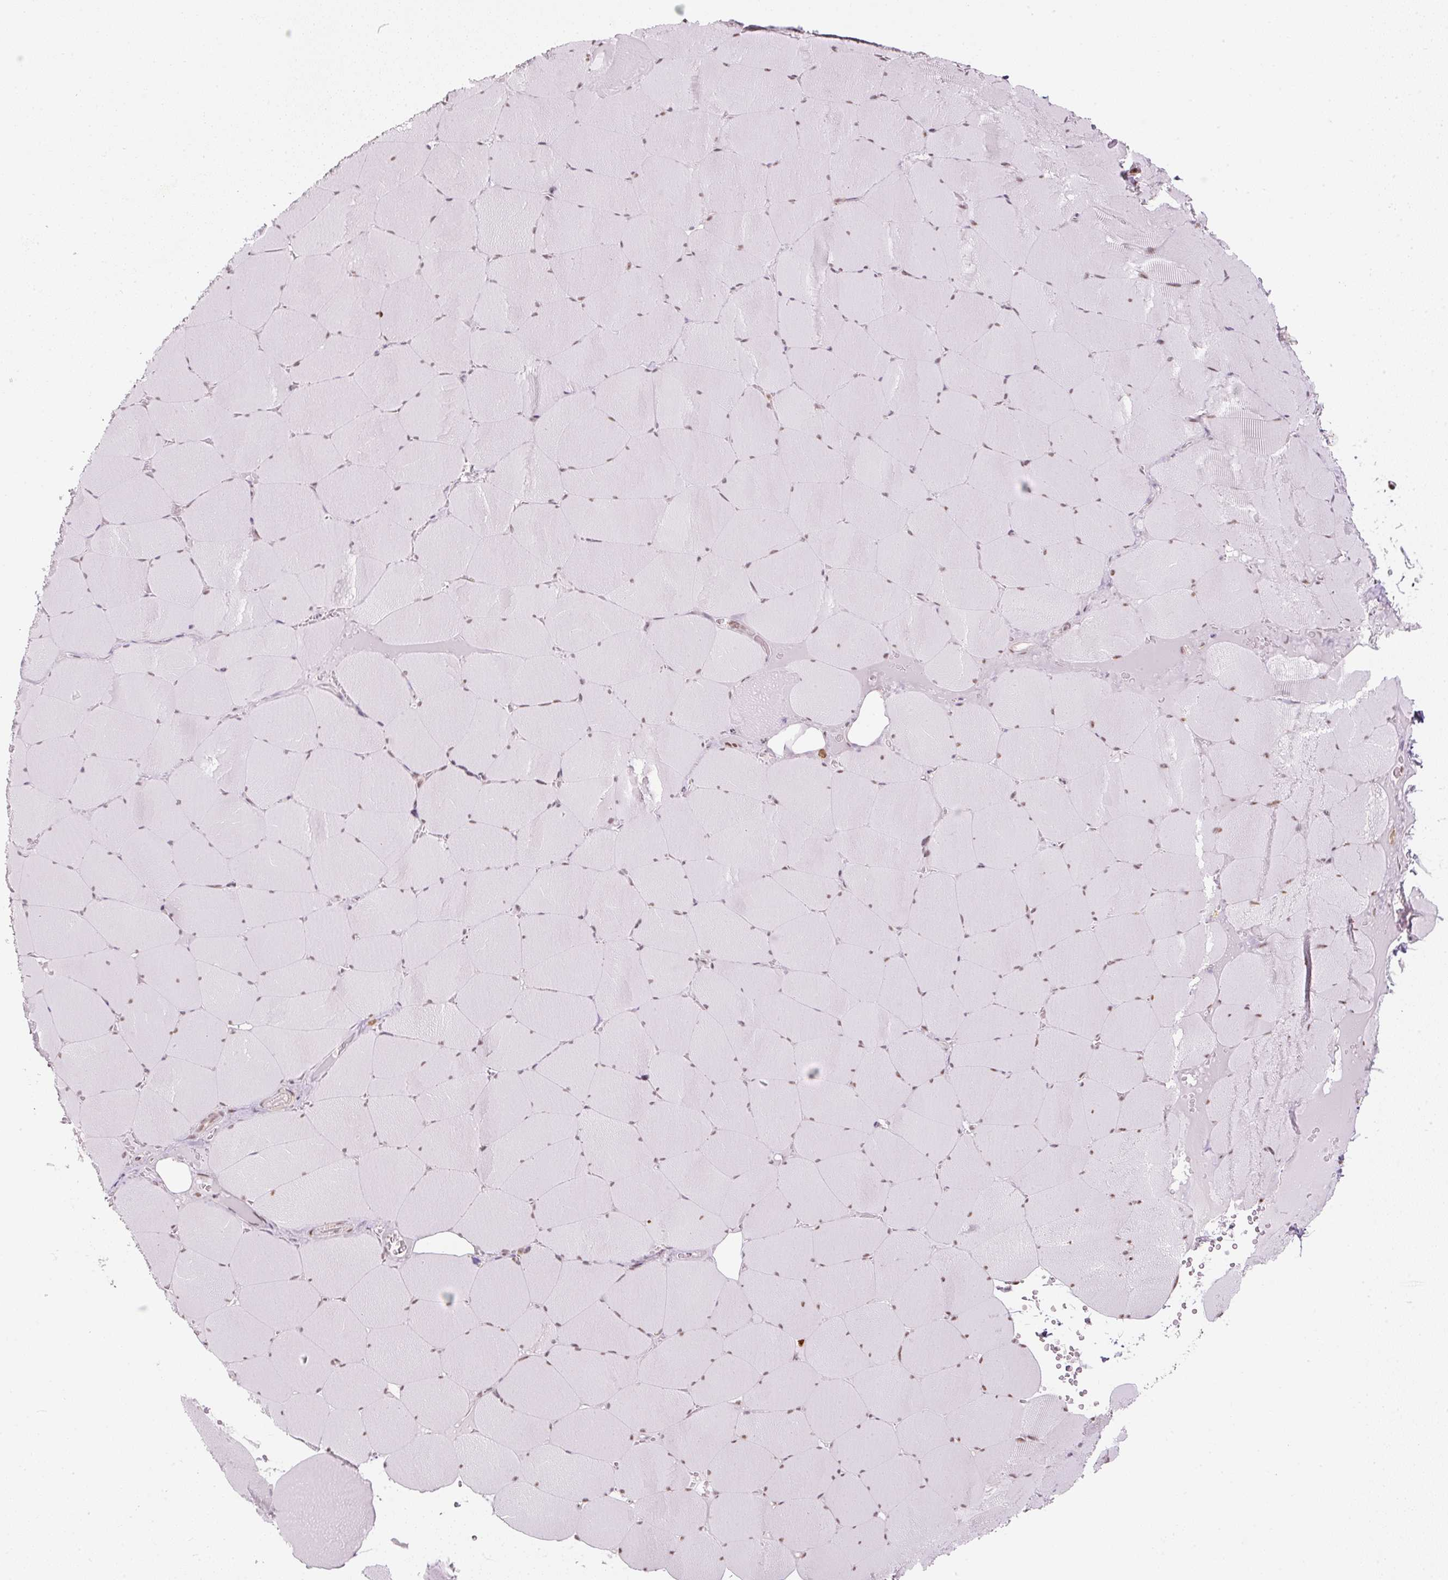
{"staining": {"intensity": "weak", "quantity": "25%-75%", "location": "nuclear"}, "tissue": "skeletal muscle", "cell_type": "Myocytes", "image_type": "normal", "snomed": [{"axis": "morphology", "description": "Normal tissue, NOS"}, {"axis": "topography", "description": "Skeletal muscle"}, {"axis": "topography", "description": "Head-Neck"}], "caption": "Immunohistochemical staining of benign skeletal muscle demonstrates 25%-75% levels of weak nuclear protein positivity in about 25%-75% of myocytes. (Brightfield microscopy of DAB IHC at high magnification).", "gene": "U2AF2", "patient": {"sex": "male", "age": 66}}